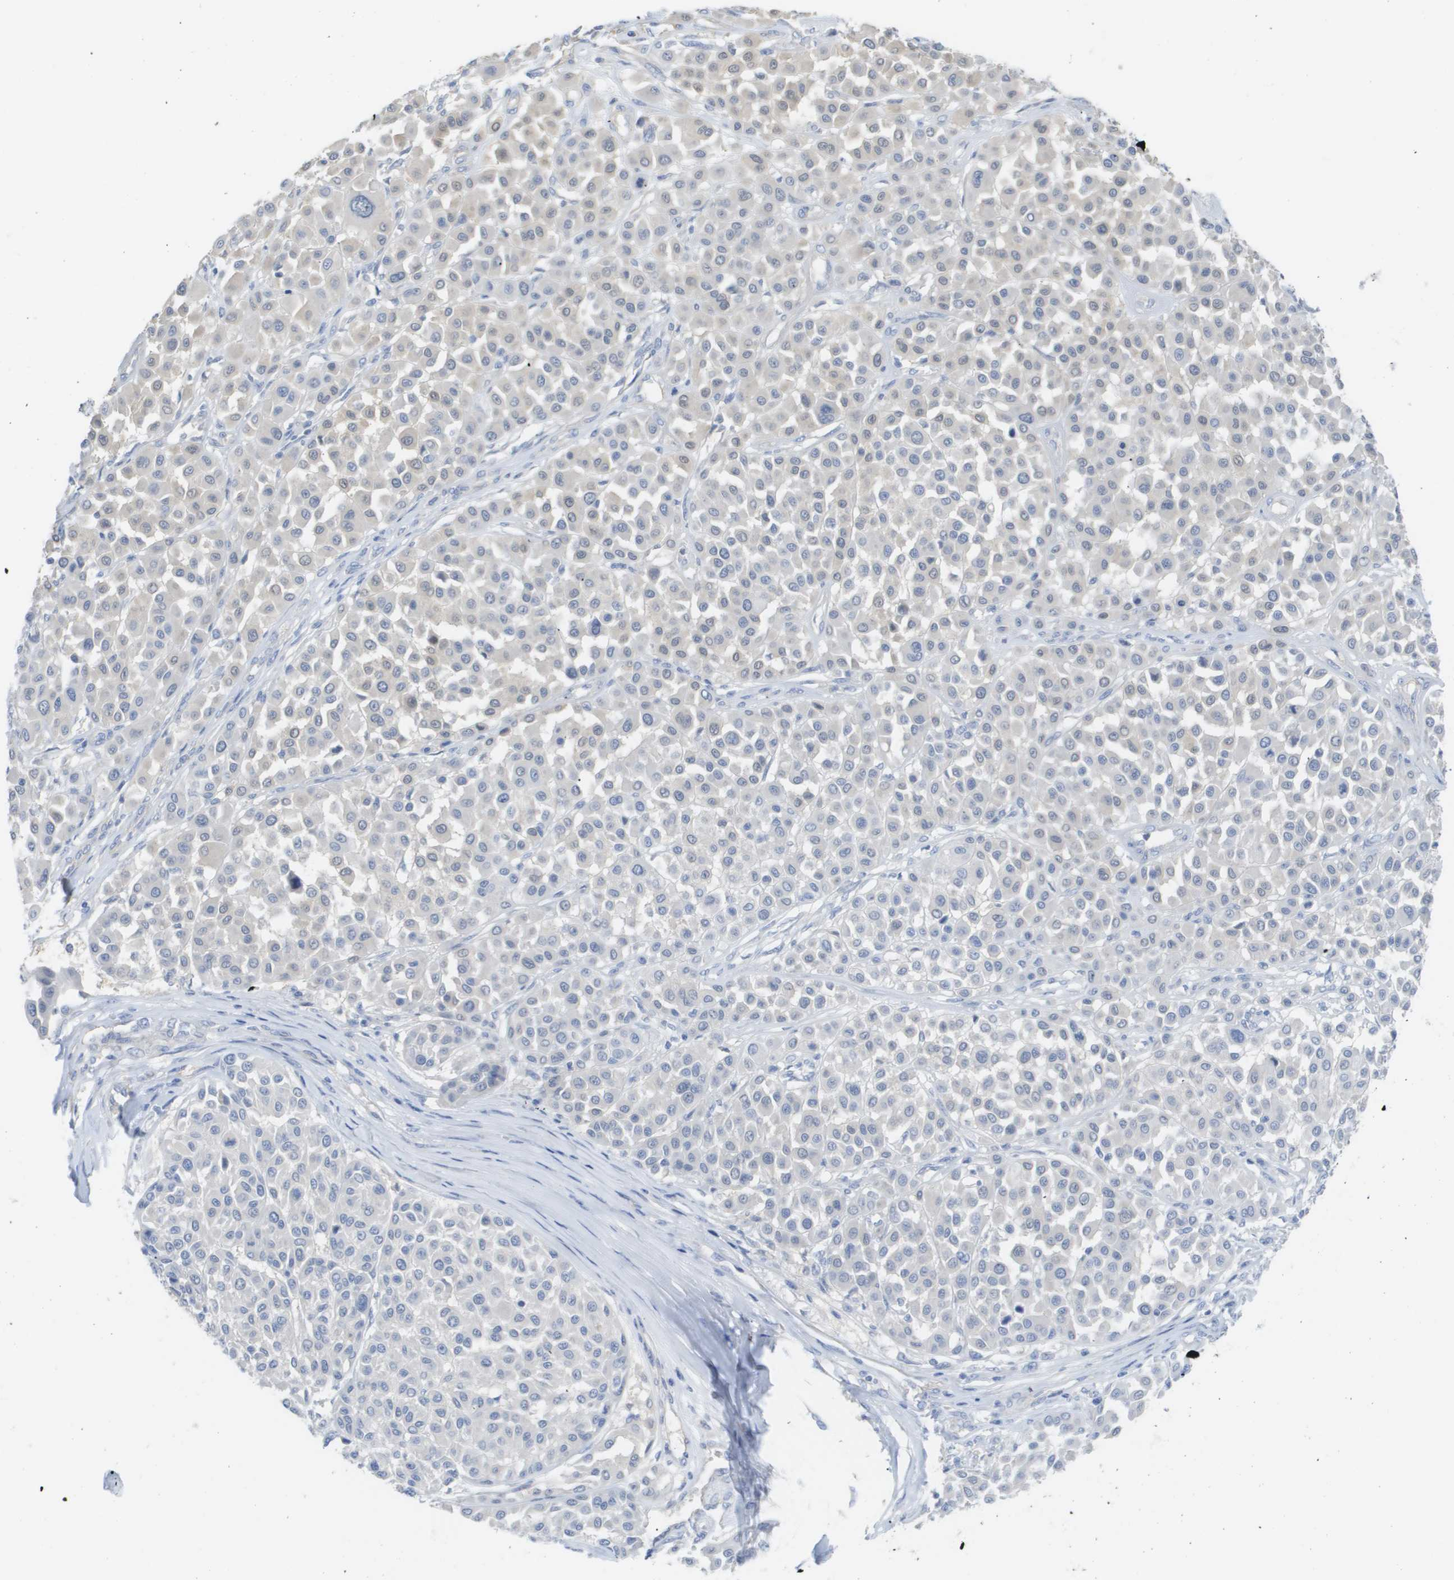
{"staining": {"intensity": "negative", "quantity": "none", "location": "none"}, "tissue": "melanoma", "cell_type": "Tumor cells", "image_type": "cancer", "snomed": [{"axis": "morphology", "description": "Malignant melanoma, Metastatic site"}, {"axis": "topography", "description": "Soft tissue"}], "caption": "This is an IHC photomicrograph of human melanoma. There is no staining in tumor cells.", "gene": "MYL3", "patient": {"sex": "male", "age": 41}}